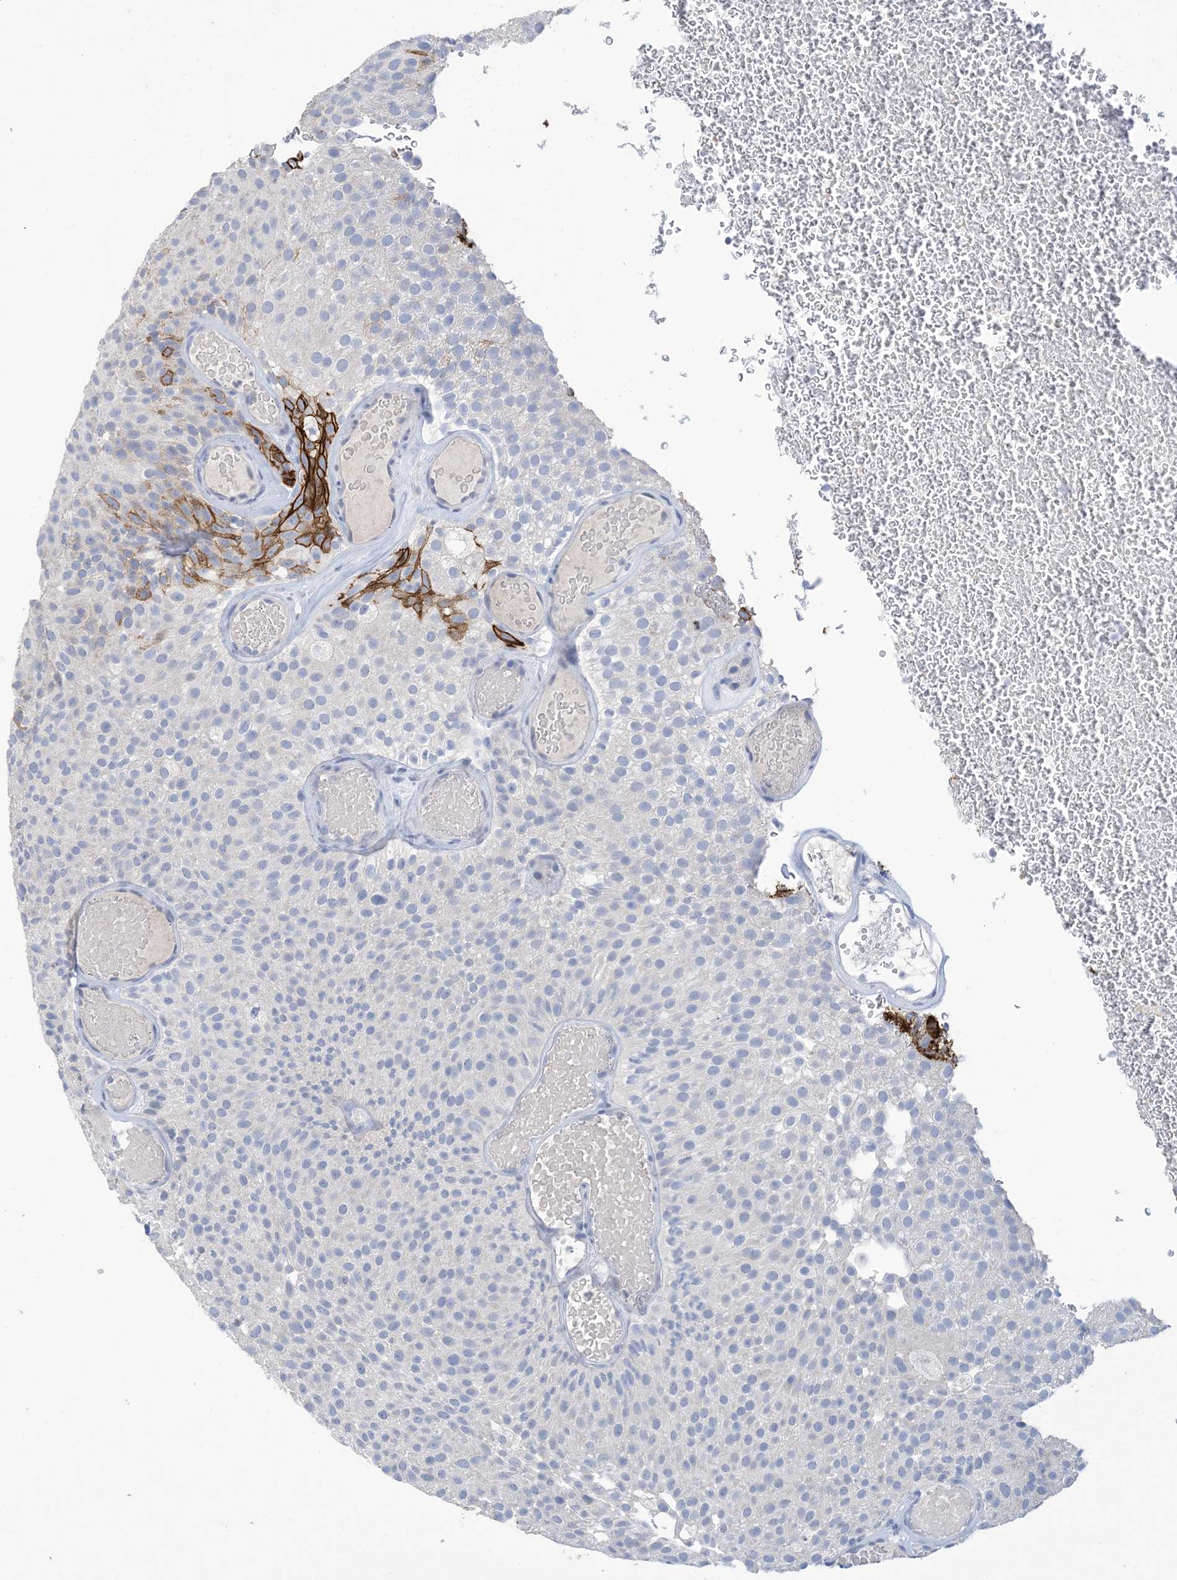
{"staining": {"intensity": "negative", "quantity": "none", "location": "none"}, "tissue": "urothelial cancer", "cell_type": "Tumor cells", "image_type": "cancer", "snomed": [{"axis": "morphology", "description": "Urothelial carcinoma, Low grade"}, {"axis": "topography", "description": "Urinary bladder"}], "caption": "High magnification brightfield microscopy of urothelial cancer stained with DAB (3,3'-diaminobenzidine) (brown) and counterstained with hematoxylin (blue): tumor cells show no significant staining.", "gene": "DSC3", "patient": {"sex": "male", "age": 78}}